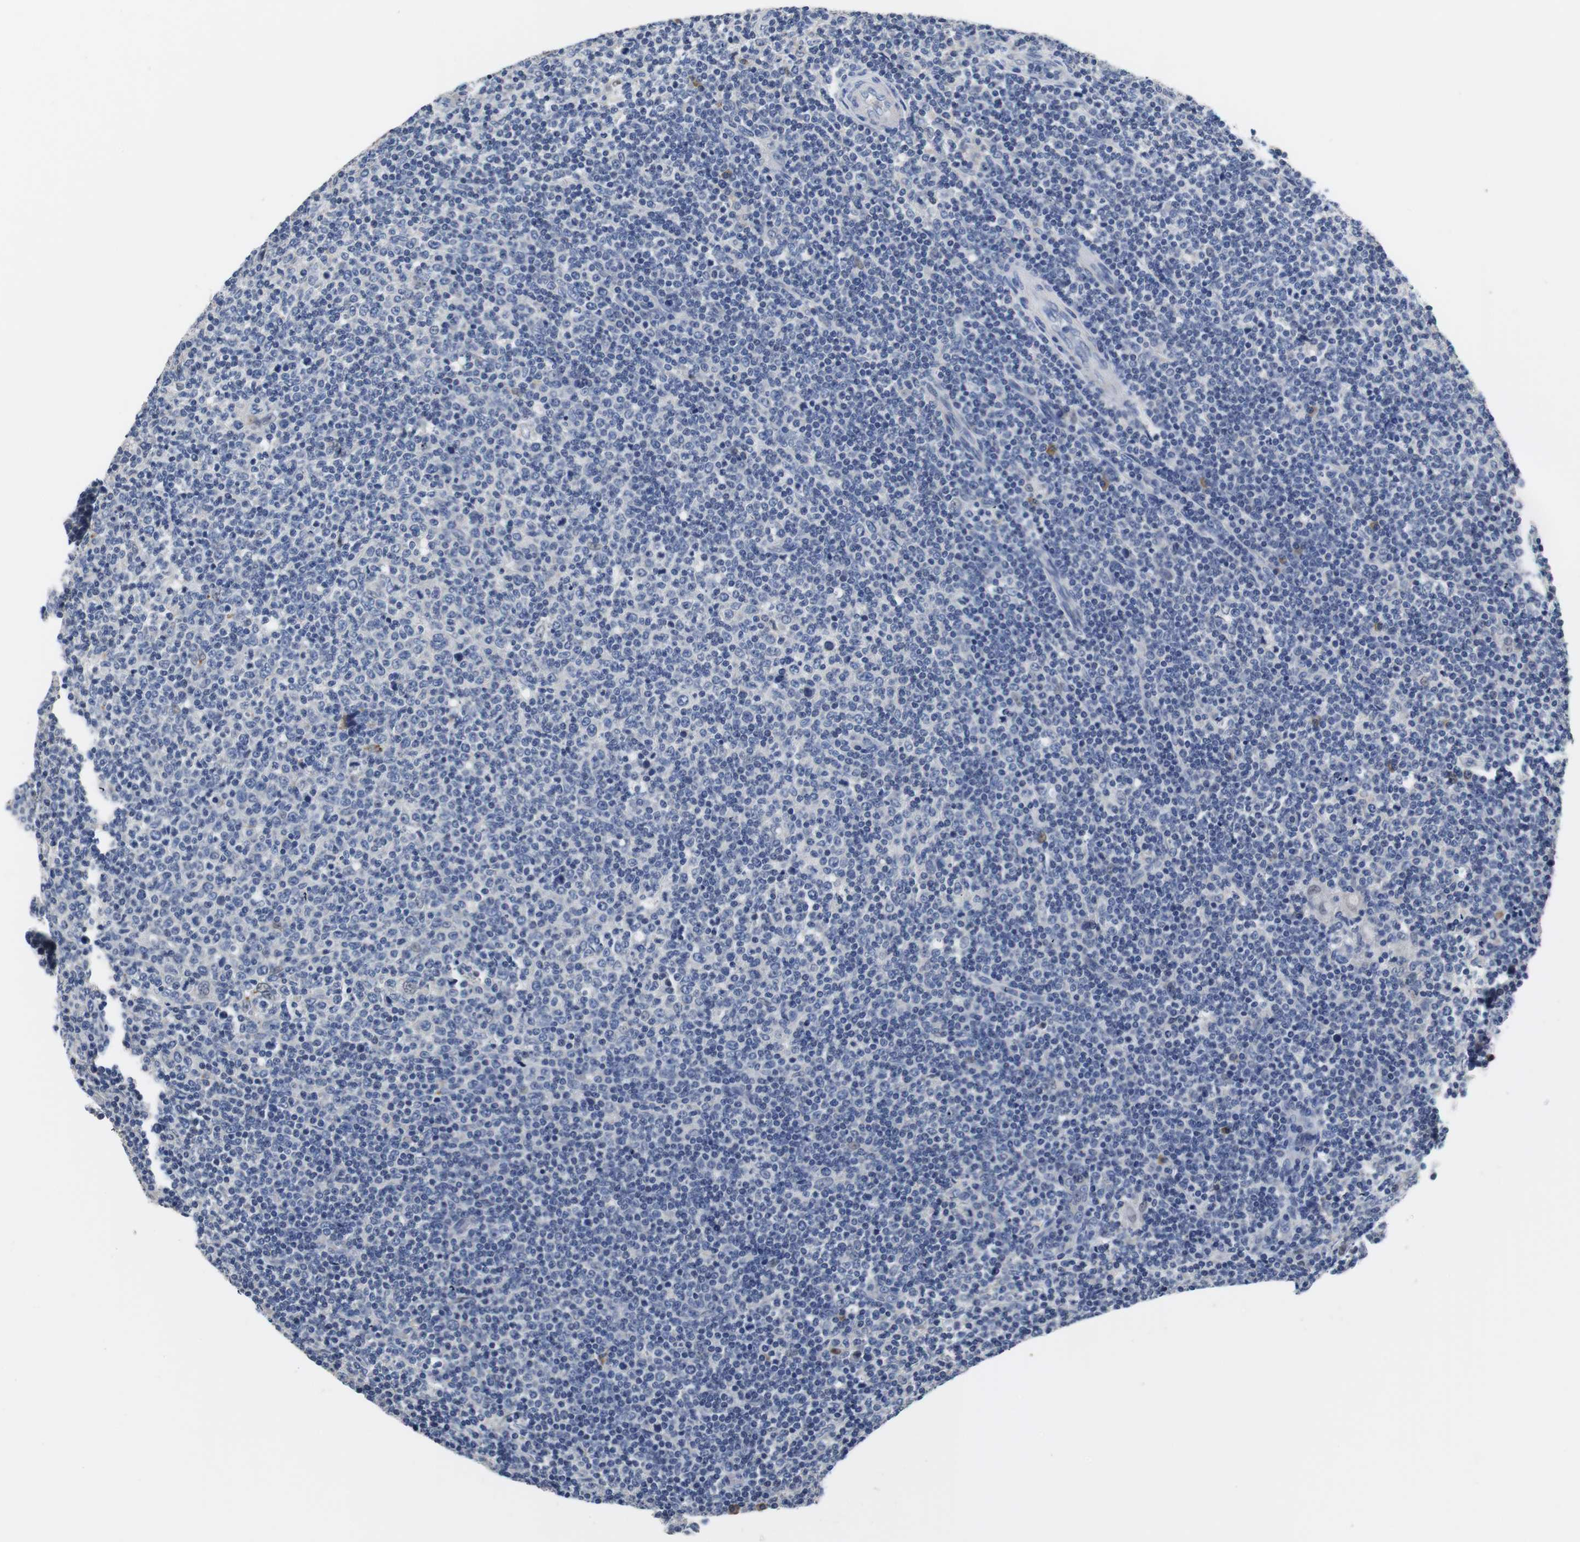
{"staining": {"intensity": "negative", "quantity": "none", "location": "none"}, "tissue": "lymphoma", "cell_type": "Tumor cells", "image_type": "cancer", "snomed": [{"axis": "morphology", "description": "Malignant lymphoma, non-Hodgkin's type, Low grade"}, {"axis": "topography", "description": "Lymph node"}], "caption": "This is an IHC histopathology image of malignant lymphoma, non-Hodgkin's type (low-grade). There is no positivity in tumor cells.", "gene": "PCK1", "patient": {"sex": "male", "age": 70}}